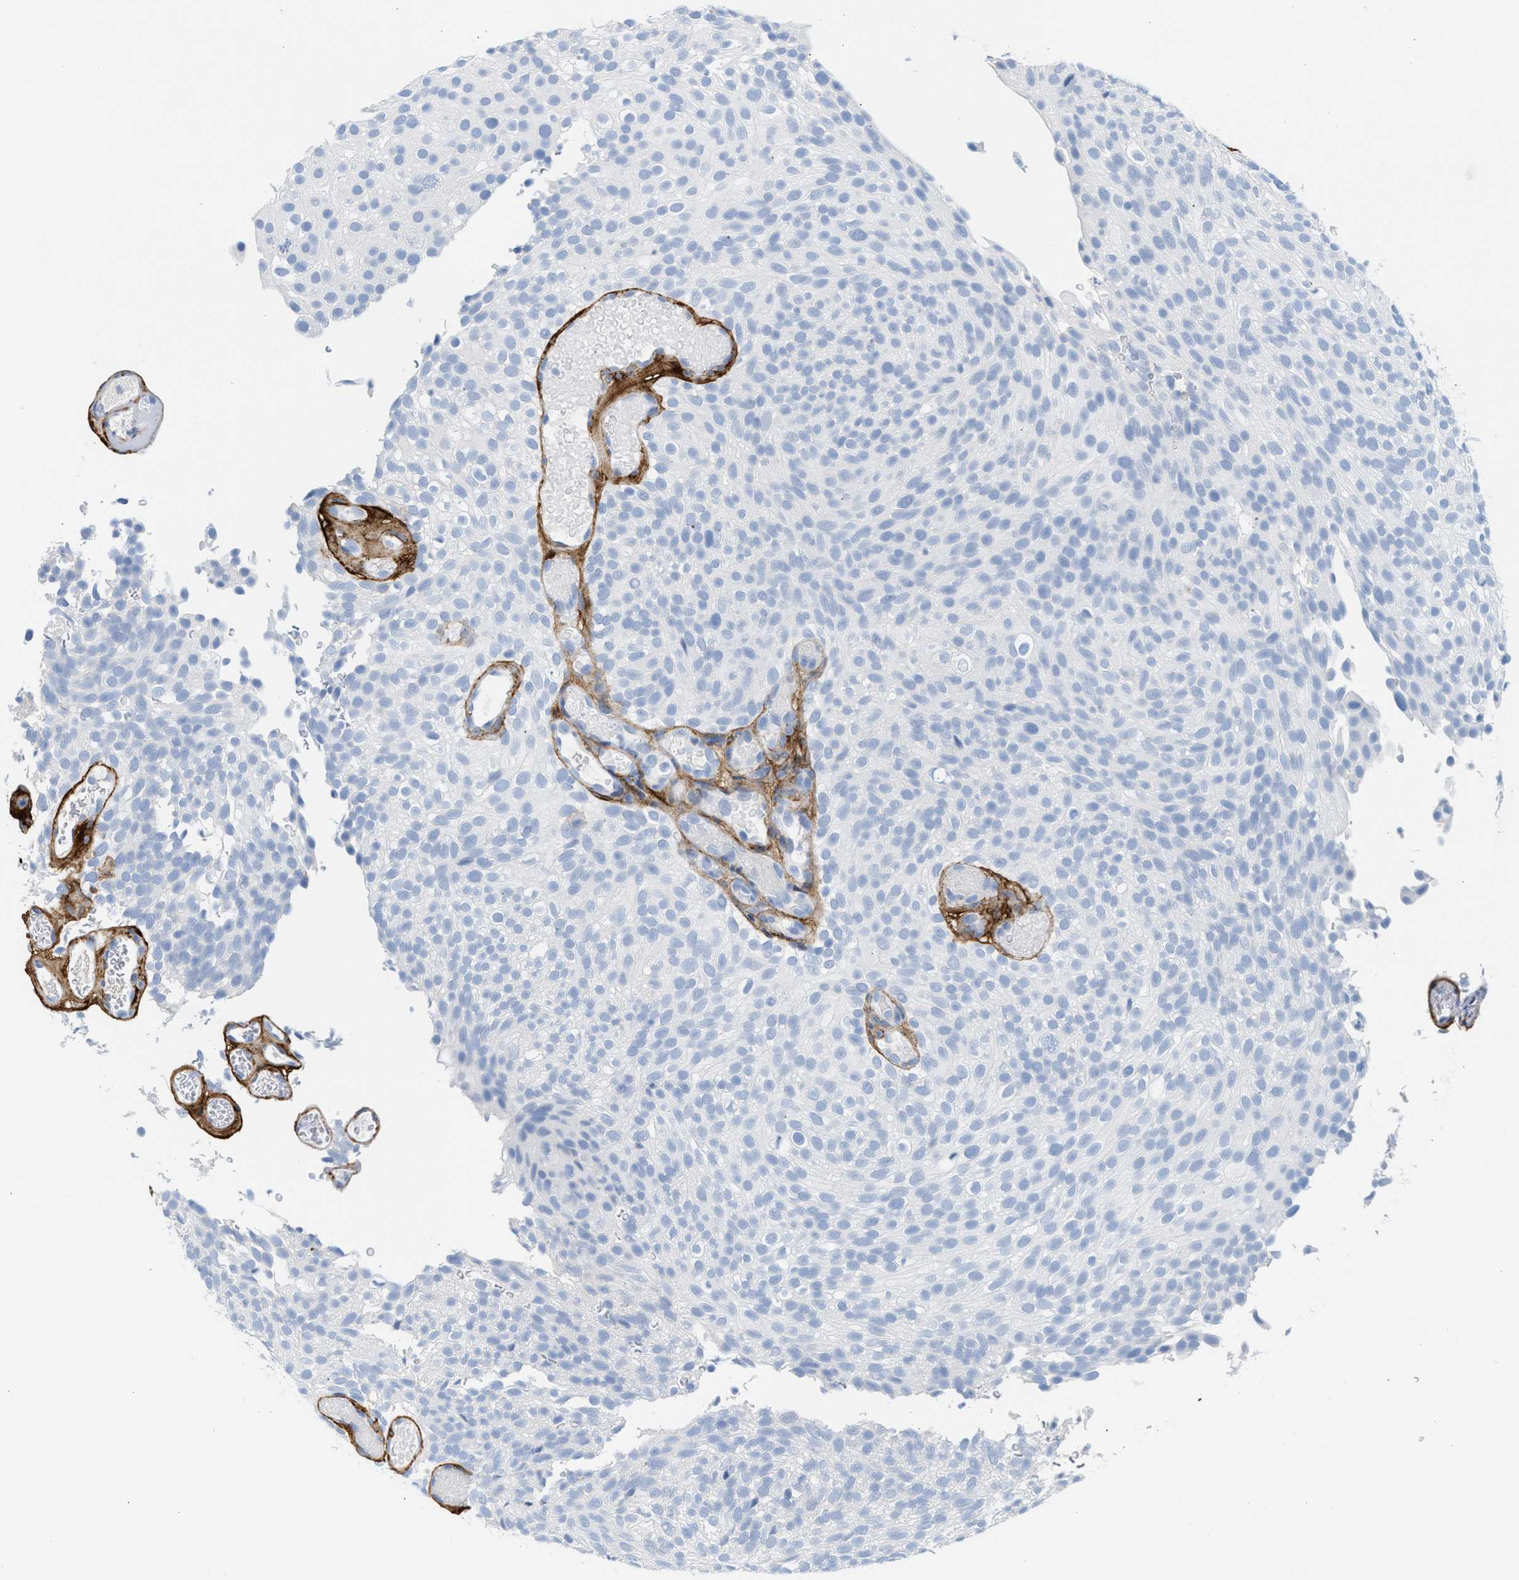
{"staining": {"intensity": "negative", "quantity": "none", "location": "none"}, "tissue": "urothelial cancer", "cell_type": "Tumor cells", "image_type": "cancer", "snomed": [{"axis": "morphology", "description": "Urothelial carcinoma, Low grade"}, {"axis": "topography", "description": "Urinary bladder"}], "caption": "Immunohistochemistry (IHC) image of neoplastic tissue: urothelial carcinoma (low-grade) stained with DAB (3,3'-diaminobenzidine) demonstrates no significant protein positivity in tumor cells.", "gene": "TNR", "patient": {"sex": "male", "age": 78}}